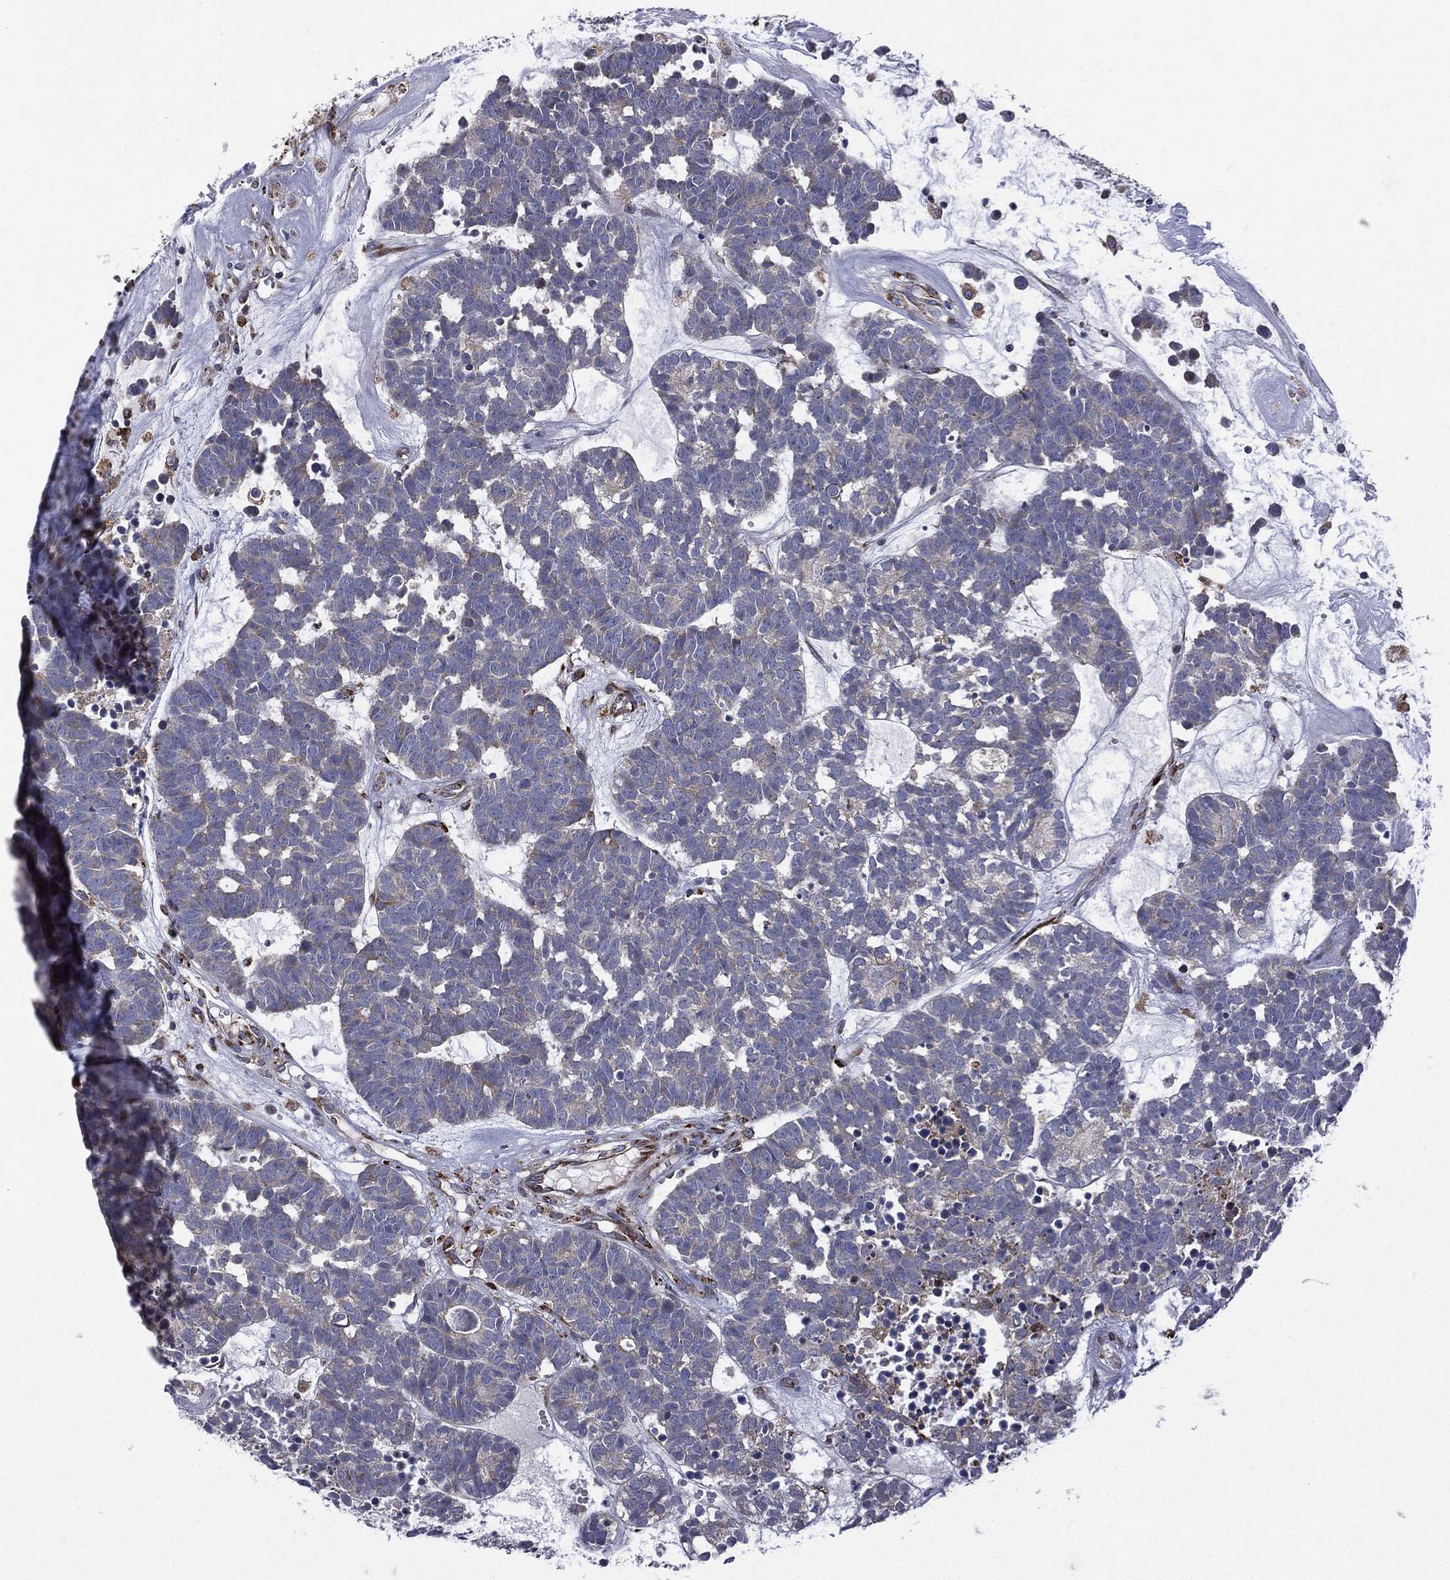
{"staining": {"intensity": "strong", "quantity": "<25%", "location": "cytoplasmic/membranous"}, "tissue": "head and neck cancer", "cell_type": "Tumor cells", "image_type": "cancer", "snomed": [{"axis": "morphology", "description": "Adenocarcinoma, NOS"}, {"axis": "topography", "description": "Head-Neck"}], "caption": "Protein staining by immunohistochemistry demonstrates strong cytoplasmic/membranous positivity in about <25% of tumor cells in adenocarcinoma (head and neck). (DAB (3,3'-diaminobenzidine) IHC, brown staining for protein, blue staining for nuclei).", "gene": "C20orf96", "patient": {"sex": "female", "age": 81}}